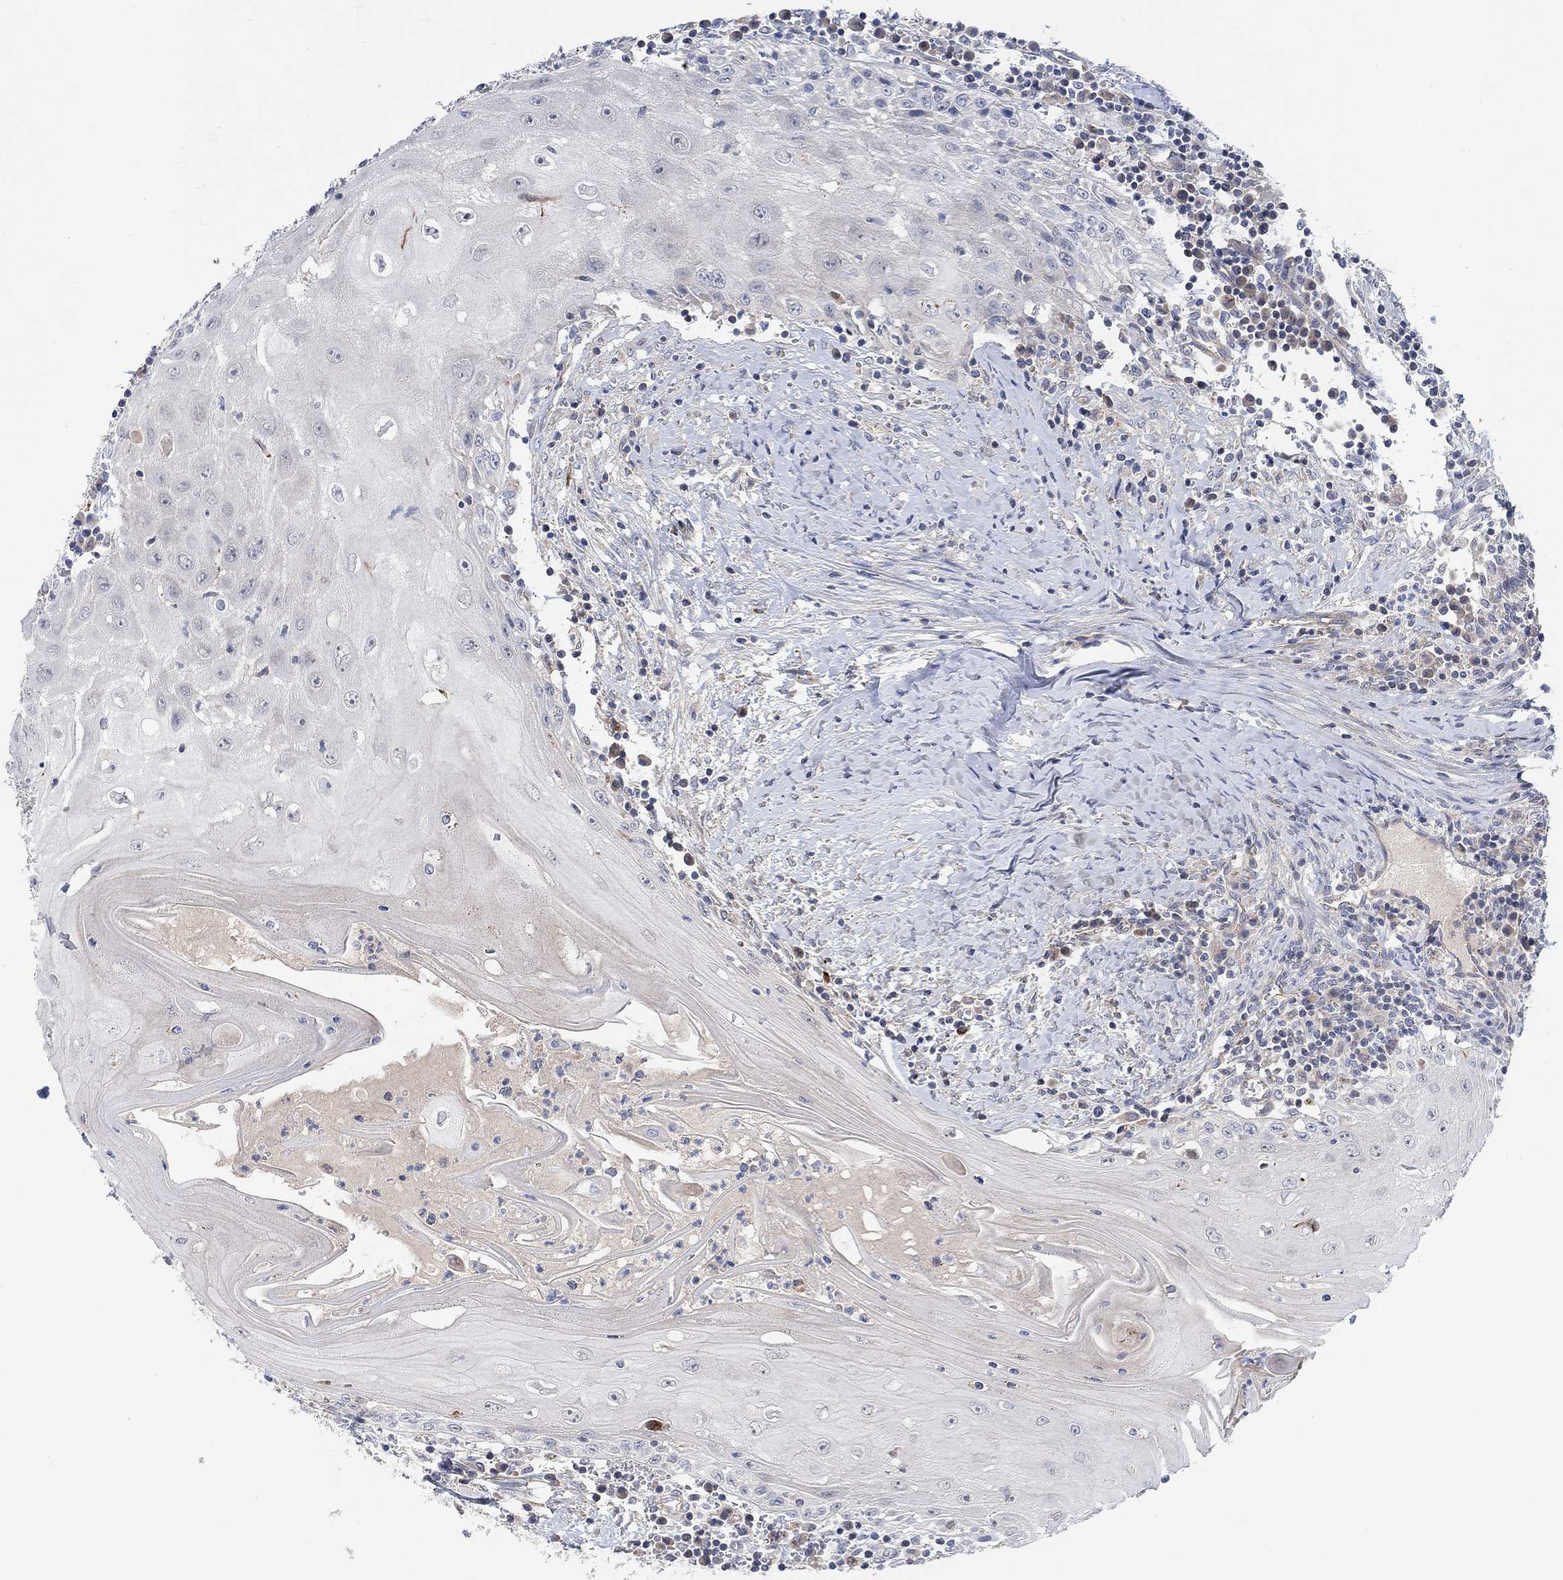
{"staining": {"intensity": "negative", "quantity": "none", "location": "none"}, "tissue": "head and neck cancer", "cell_type": "Tumor cells", "image_type": "cancer", "snomed": [{"axis": "morphology", "description": "Squamous cell carcinoma, NOS"}, {"axis": "topography", "description": "Oral tissue"}, {"axis": "topography", "description": "Head-Neck"}], "caption": "IHC micrograph of human head and neck cancer stained for a protein (brown), which shows no positivity in tumor cells.", "gene": "HCRTR1", "patient": {"sex": "male", "age": 58}}